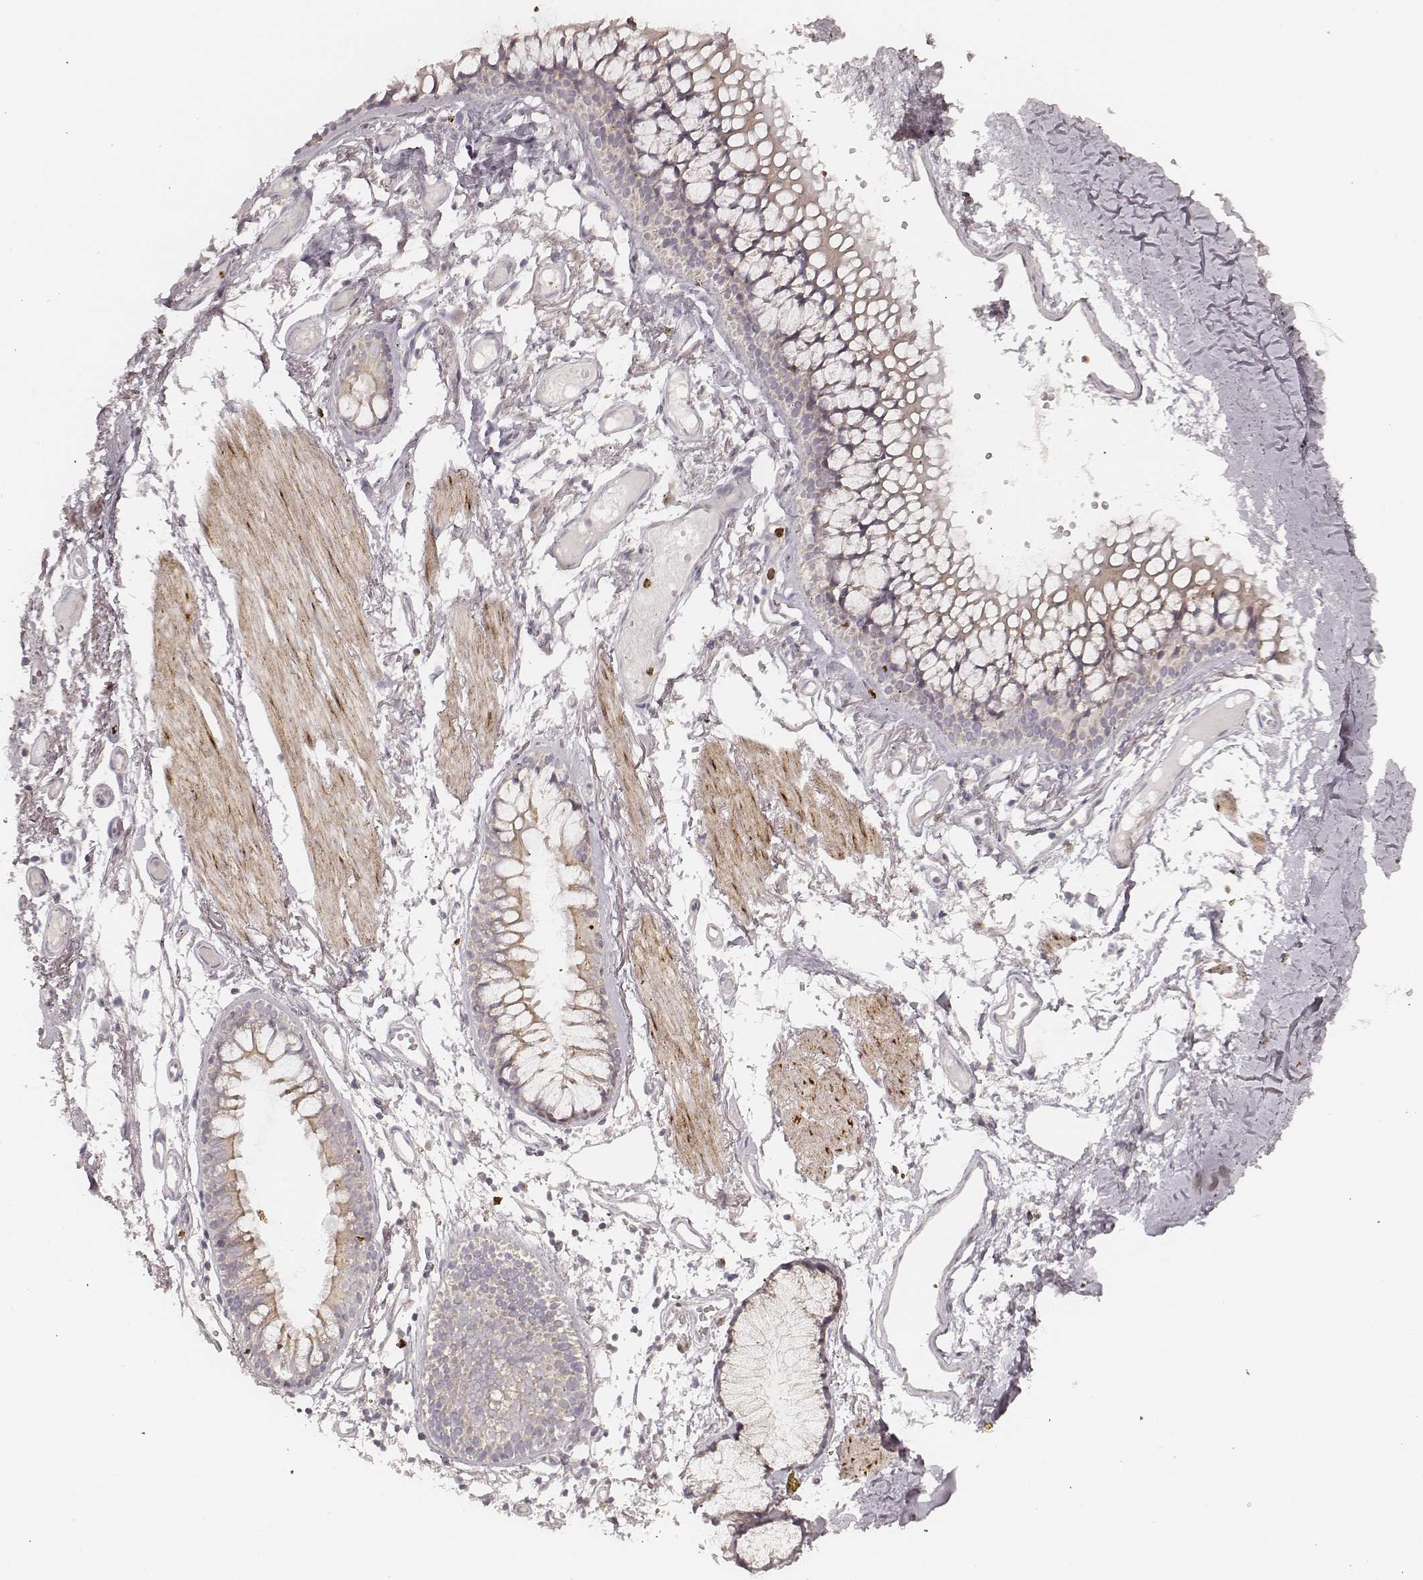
{"staining": {"intensity": "negative", "quantity": "none", "location": "none"}, "tissue": "soft tissue", "cell_type": "Chondrocytes", "image_type": "normal", "snomed": [{"axis": "morphology", "description": "Normal tissue, NOS"}, {"axis": "topography", "description": "Cartilage tissue"}, {"axis": "topography", "description": "Bronchus"}], "caption": "Immunohistochemical staining of unremarkable human soft tissue displays no significant positivity in chondrocytes. (Stains: DAB immunohistochemistry with hematoxylin counter stain, Microscopy: brightfield microscopy at high magnification).", "gene": "ABCA7", "patient": {"sex": "female", "age": 79}}